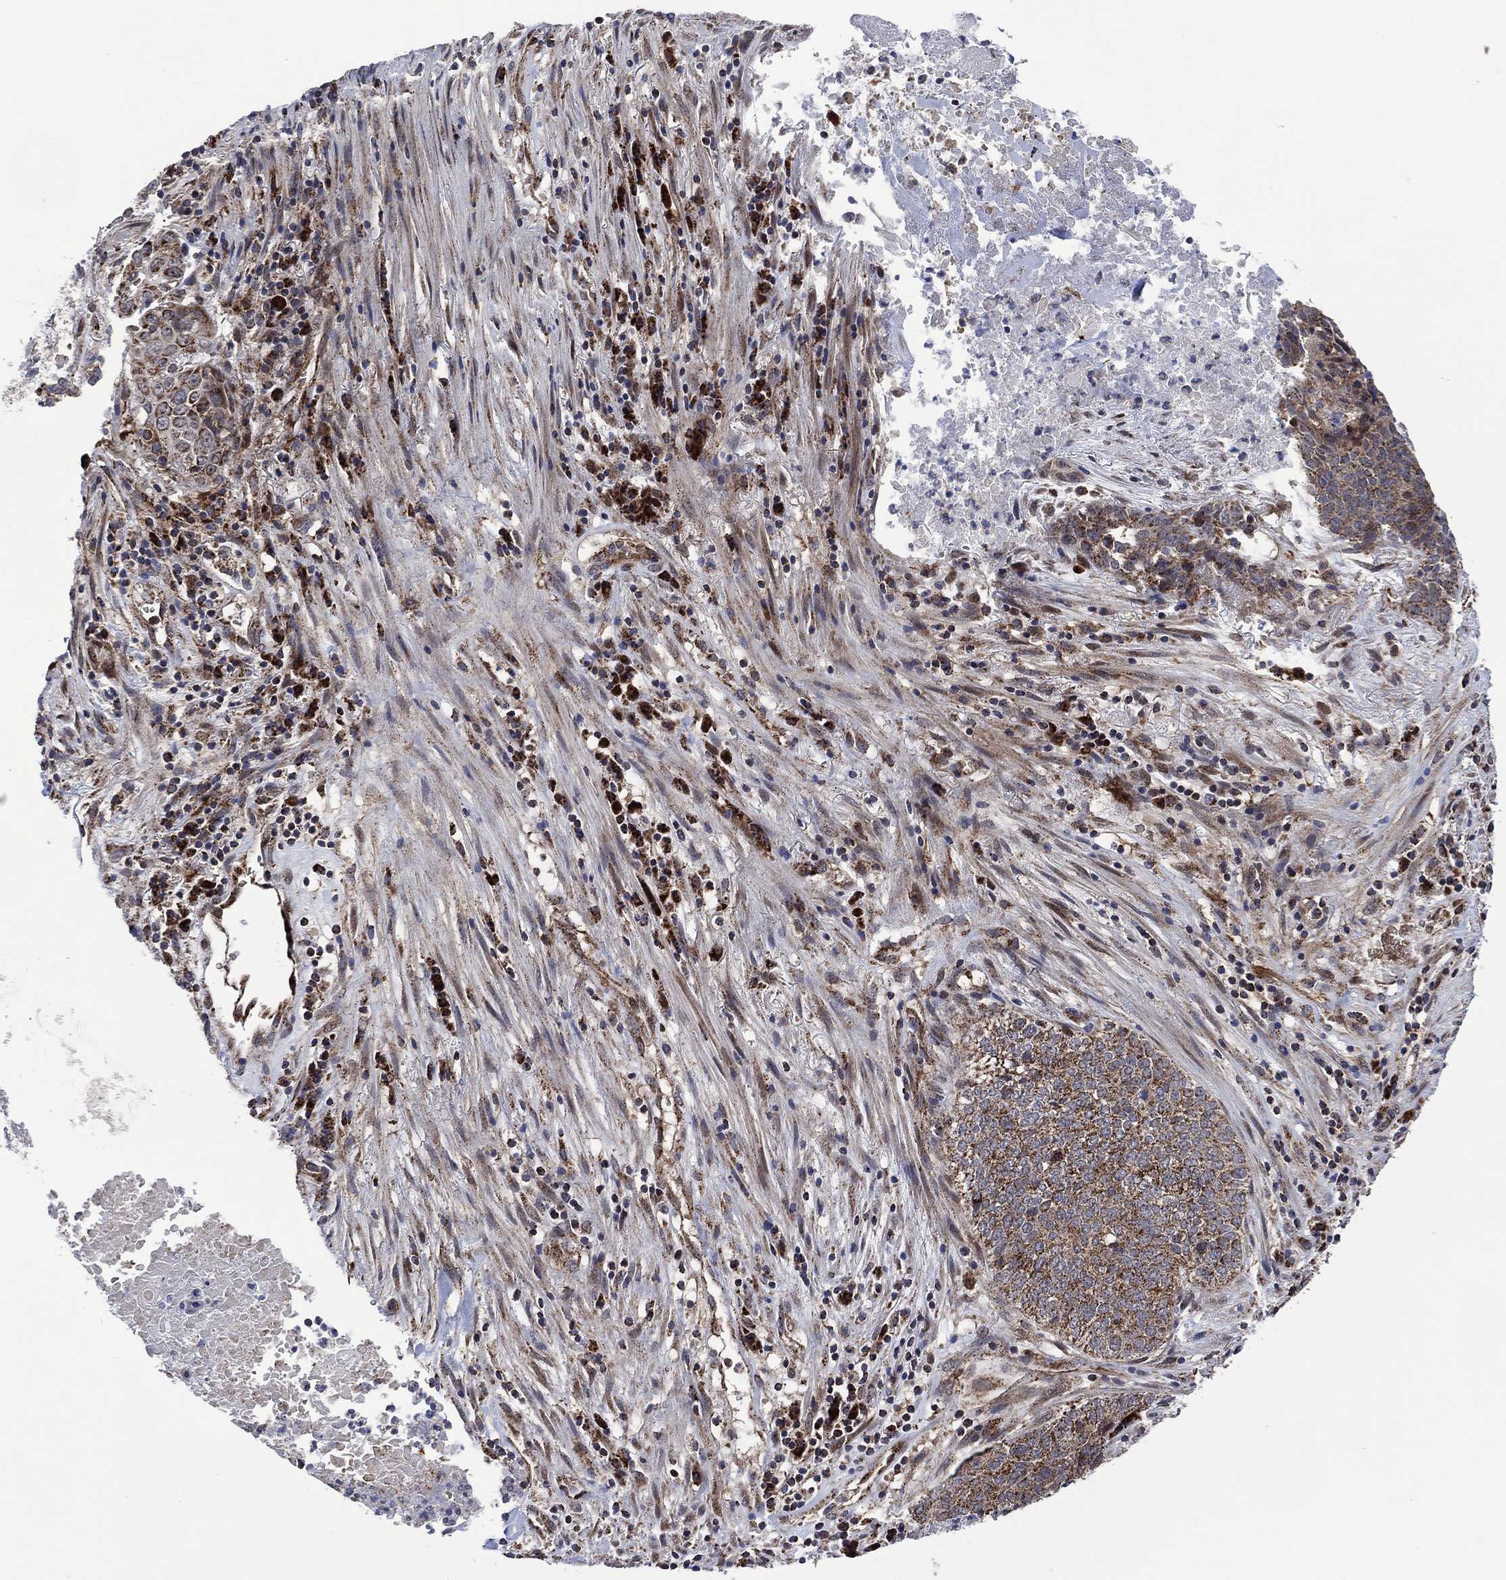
{"staining": {"intensity": "weak", "quantity": "25%-75%", "location": "cytoplasmic/membranous"}, "tissue": "lung cancer", "cell_type": "Tumor cells", "image_type": "cancer", "snomed": [{"axis": "morphology", "description": "Squamous cell carcinoma, NOS"}, {"axis": "topography", "description": "Lung"}], "caption": "Lung cancer (squamous cell carcinoma) tissue demonstrates weak cytoplasmic/membranous staining in approximately 25%-75% of tumor cells, visualized by immunohistochemistry.", "gene": "HTD2", "patient": {"sex": "male", "age": 64}}